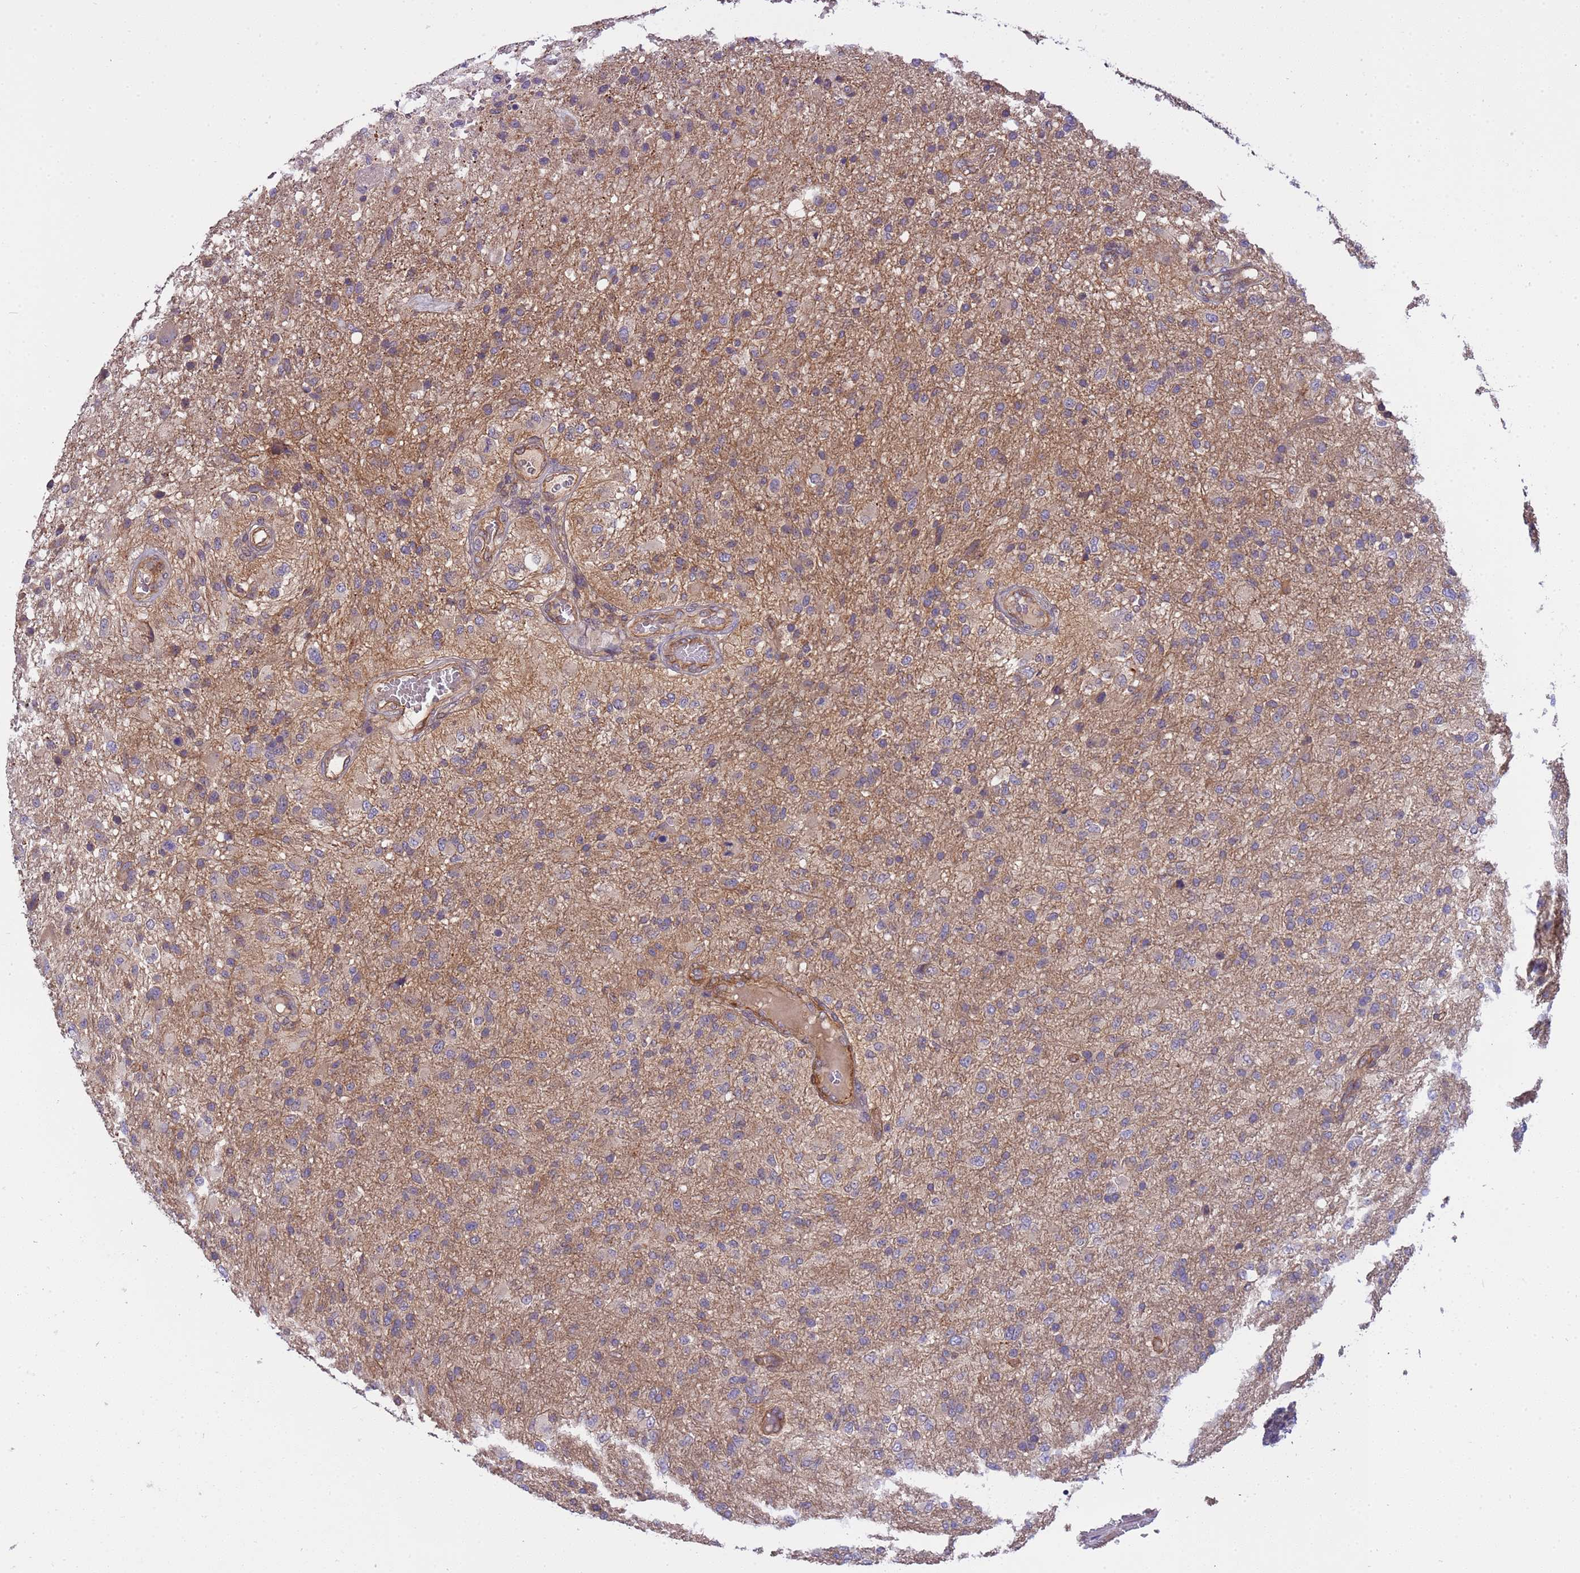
{"staining": {"intensity": "negative", "quantity": "none", "location": "none"}, "tissue": "glioma", "cell_type": "Tumor cells", "image_type": "cancer", "snomed": [{"axis": "morphology", "description": "Glioma, malignant, High grade"}, {"axis": "topography", "description": "Brain"}], "caption": "DAB (3,3'-diaminobenzidine) immunohistochemical staining of glioma exhibits no significant expression in tumor cells.", "gene": "SMCO3", "patient": {"sex": "female", "age": 74}}